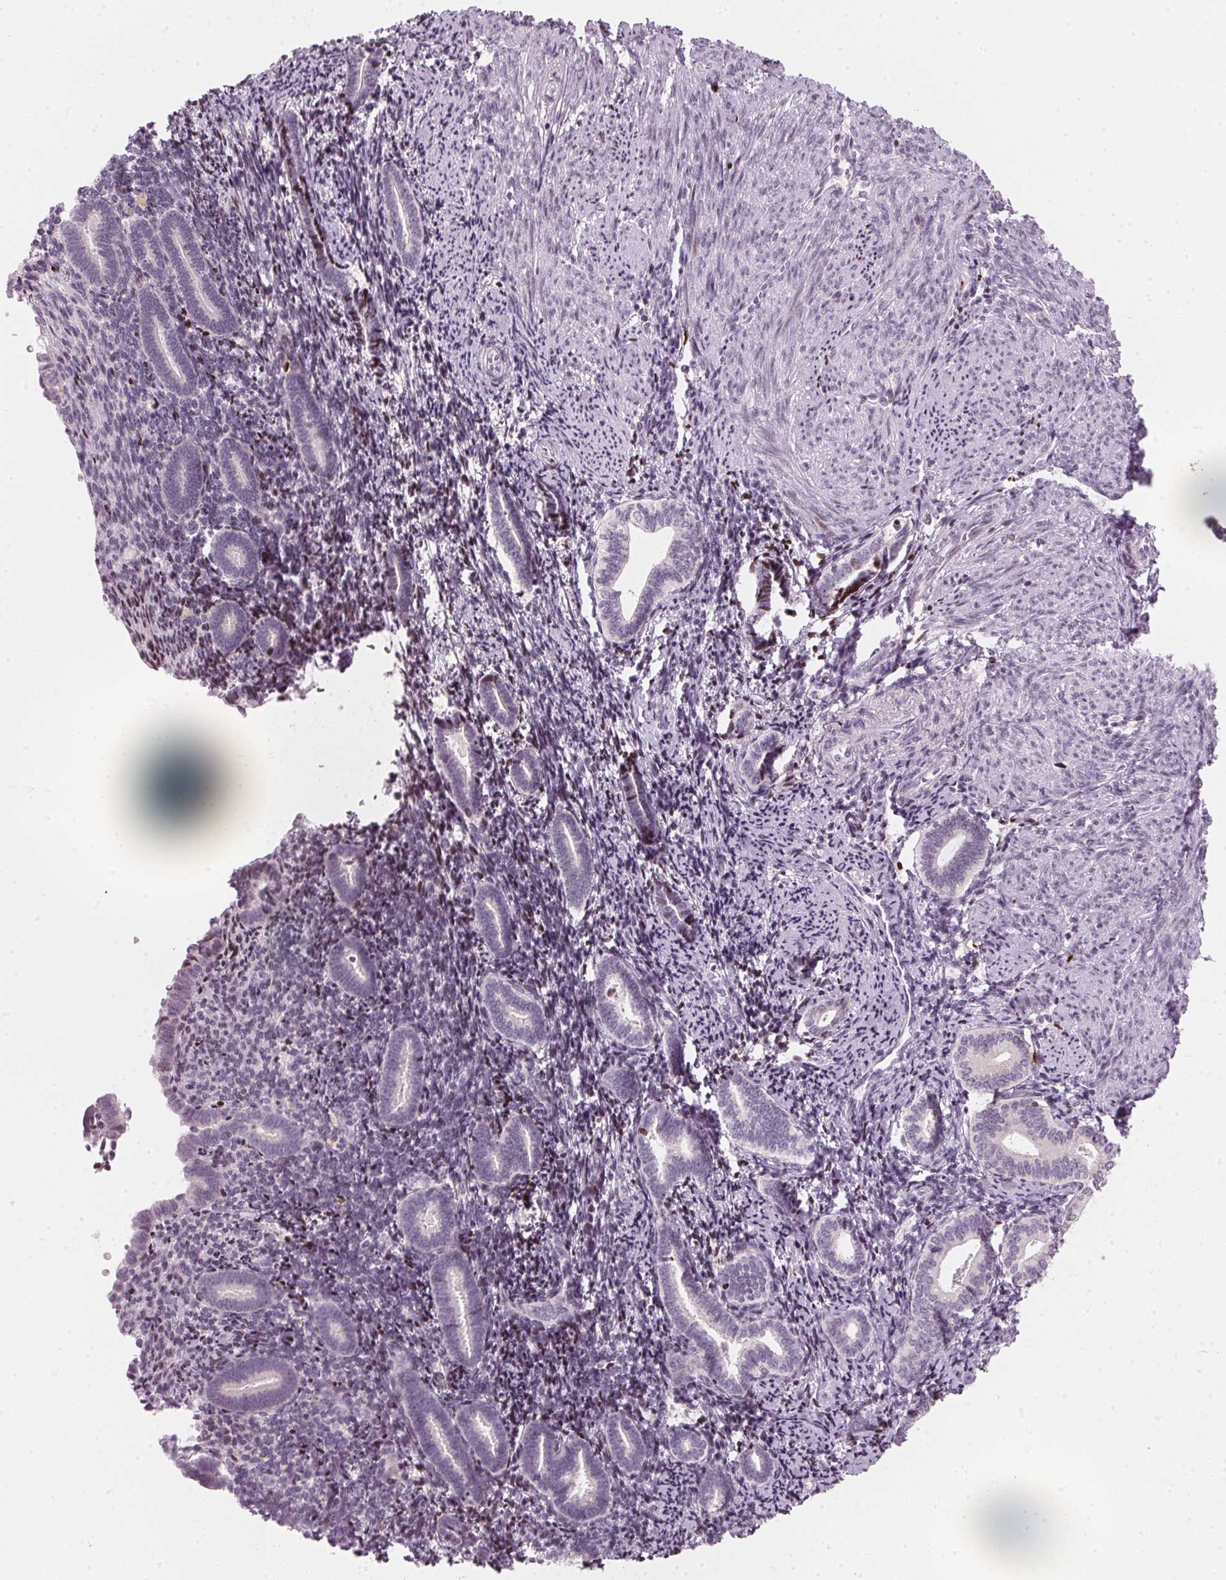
{"staining": {"intensity": "moderate", "quantity": "25%-75%", "location": "cytoplasmic/membranous"}, "tissue": "endometrium", "cell_type": "Cells in endometrial stroma", "image_type": "normal", "snomed": [{"axis": "morphology", "description": "Normal tissue, NOS"}, {"axis": "topography", "description": "Endometrium"}], "caption": "DAB (3,3'-diaminobenzidine) immunohistochemical staining of normal human endometrium exhibits moderate cytoplasmic/membranous protein staining in approximately 25%-75% of cells in endometrial stroma. The staining was performed using DAB (3,3'-diaminobenzidine) to visualize the protein expression in brown, while the nuclei were stained in blue with hematoxylin (Magnification: 20x).", "gene": "SFRP4", "patient": {"sex": "female", "age": 57}}